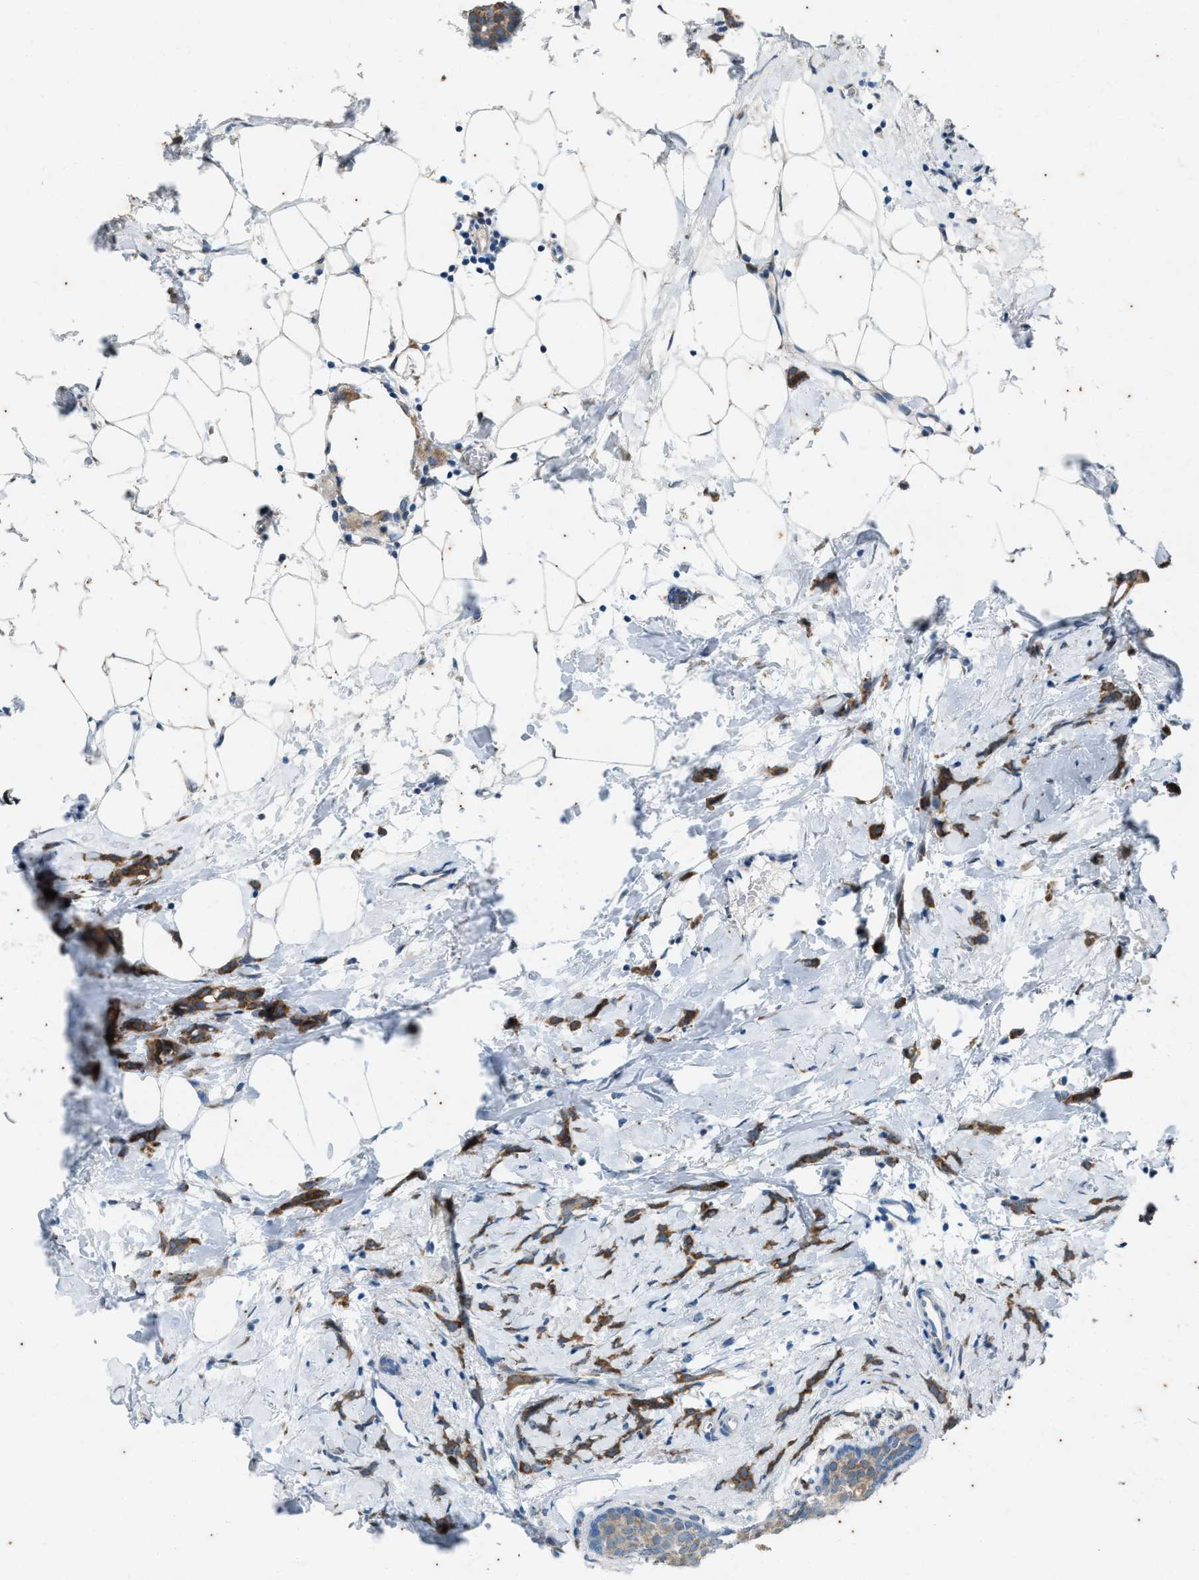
{"staining": {"intensity": "moderate", "quantity": ">75%", "location": "cytoplasmic/membranous"}, "tissue": "breast cancer", "cell_type": "Tumor cells", "image_type": "cancer", "snomed": [{"axis": "morphology", "description": "Lobular carcinoma, in situ"}, {"axis": "morphology", "description": "Lobular carcinoma"}, {"axis": "topography", "description": "Breast"}], "caption": "Human breast cancer (lobular carcinoma) stained with a protein marker displays moderate staining in tumor cells.", "gene": "CHPF2", "patient": {"sex": "female", "age": 41}}